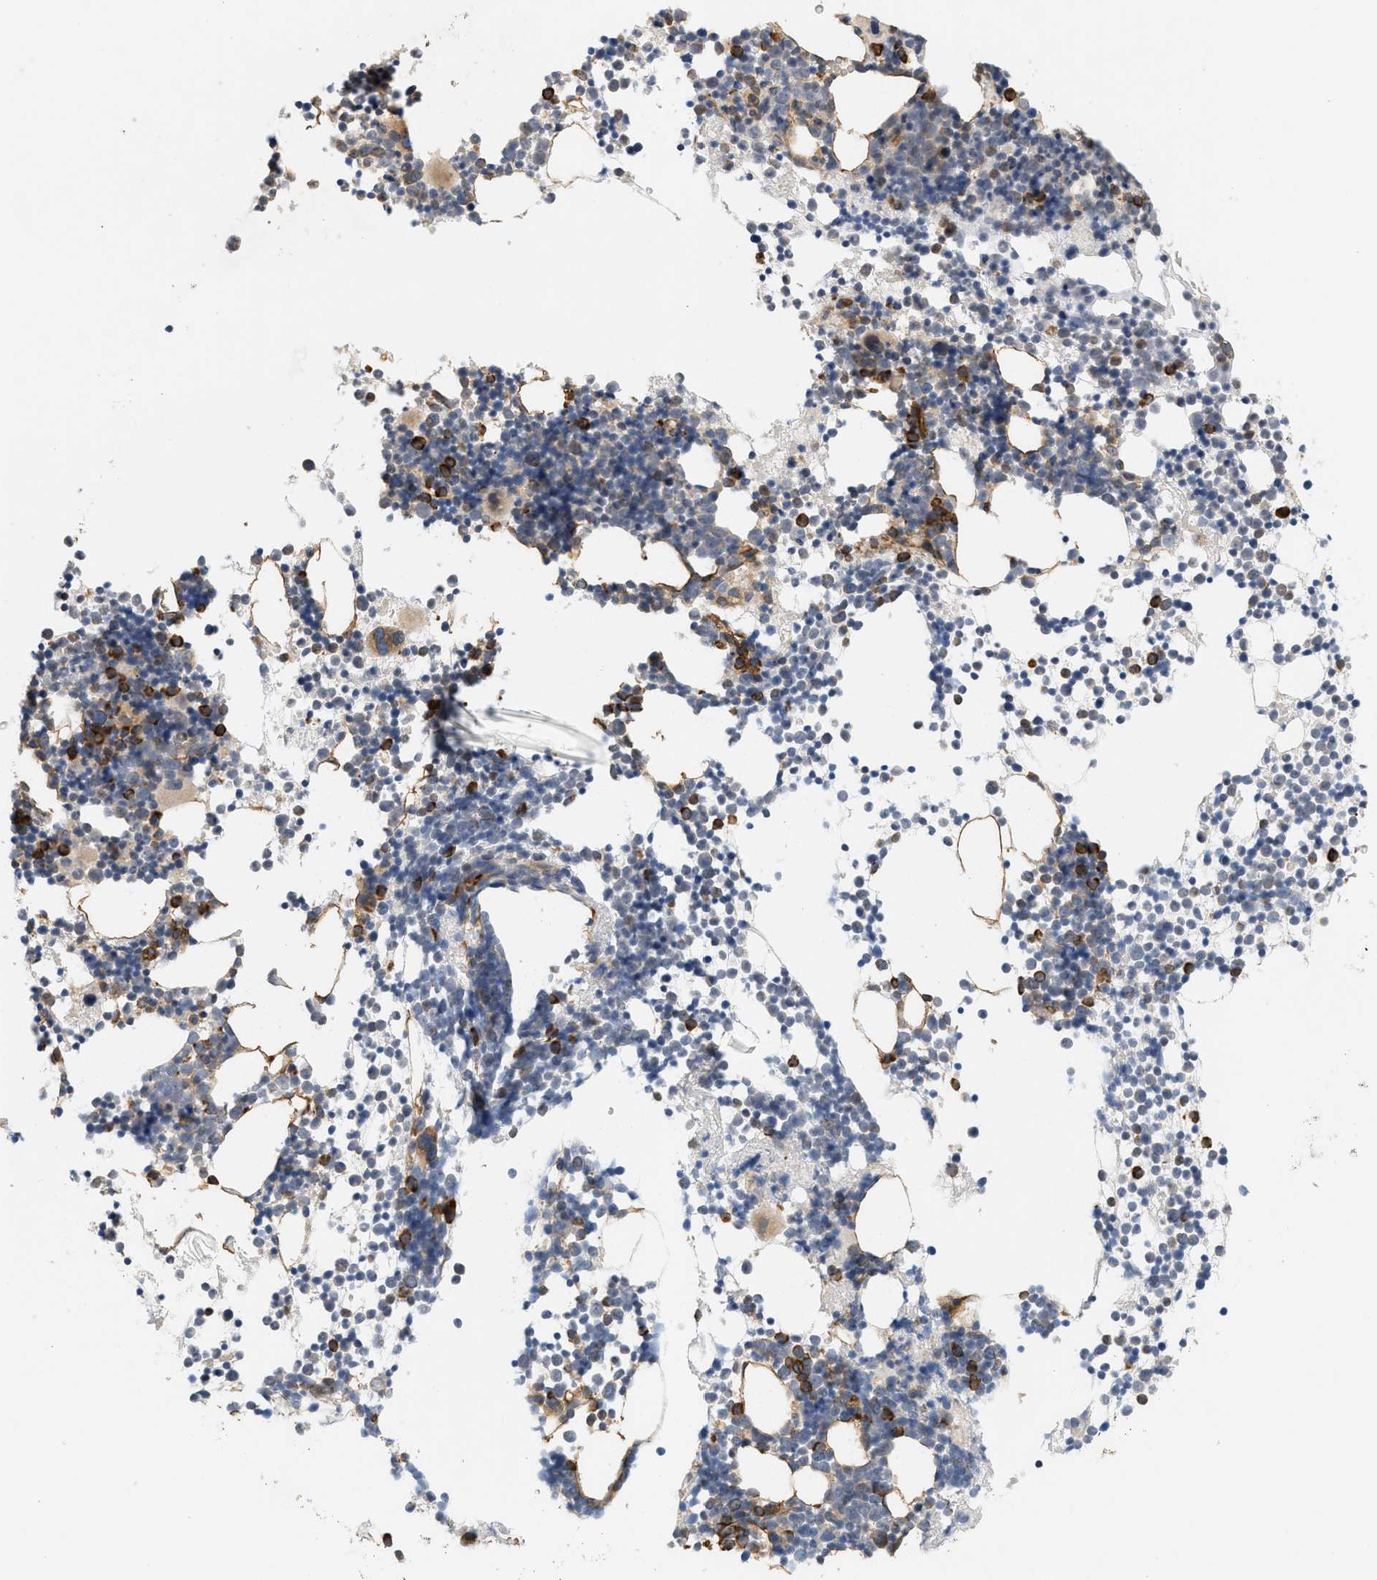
{"staining": {"intensity": "strong", "quantity": "<25%", "location": "cytoplasmic/membranous"}, "tissue": "bone marrow", "cell_type": "Hematopoietic cells", "image_type": "normal", "snomed": [{"axis": "morphology", "description": "Normal tissue, NOS"}, {"axis": "morphology", "description": "Inflammation, NOS"}, {"axis": "topography", "description": "Bone marrow"}], "caption": "This photomicrograph shows benign bone marrow stained with immunohistochemistry (IHC) to label a protein in brown. The cytoplasmic/membranous of hematopoietic cells show strong positivity for the protein. Nuclei are counter-stained blue.", "gene": "SVOP", "patient": {"sex": "female", "age": 61}}